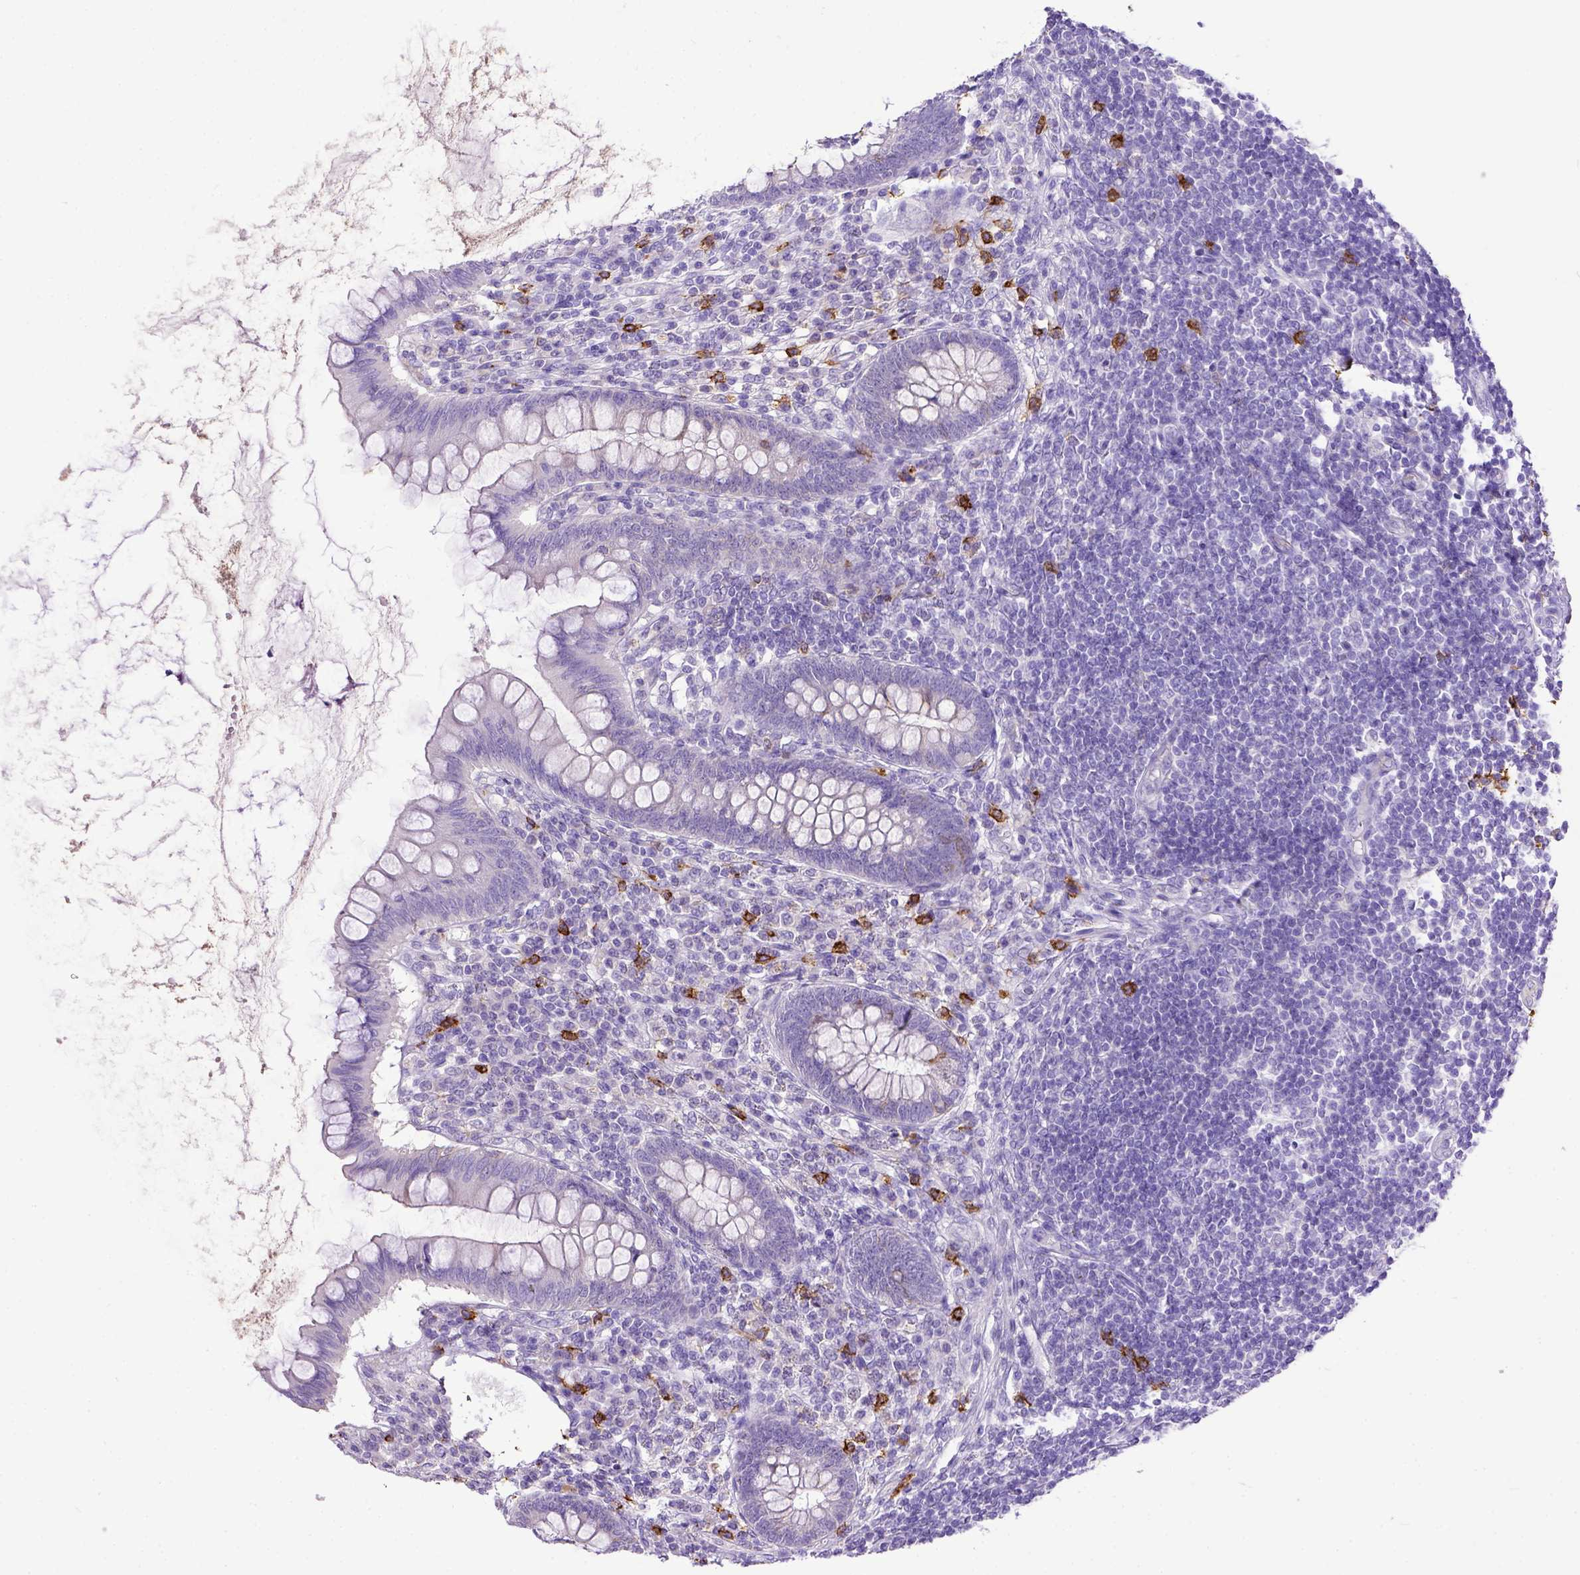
{"staining": {"intensity": "negative", "quantity": "none", "location": "none"}, "tissue": "appendix", "cell_type": "Glandular cells", "image_type": "normal", "snomed": [{"axis": "morphology", "description": "Normal tissue, NOS"}, {"axis": "topography", "description": "Appendix"}], "caption": "Glandular cells show no significant expression in unremarkable appendix.", "gene": "KIT", "patient": {"sex": "female", "age": 57}}